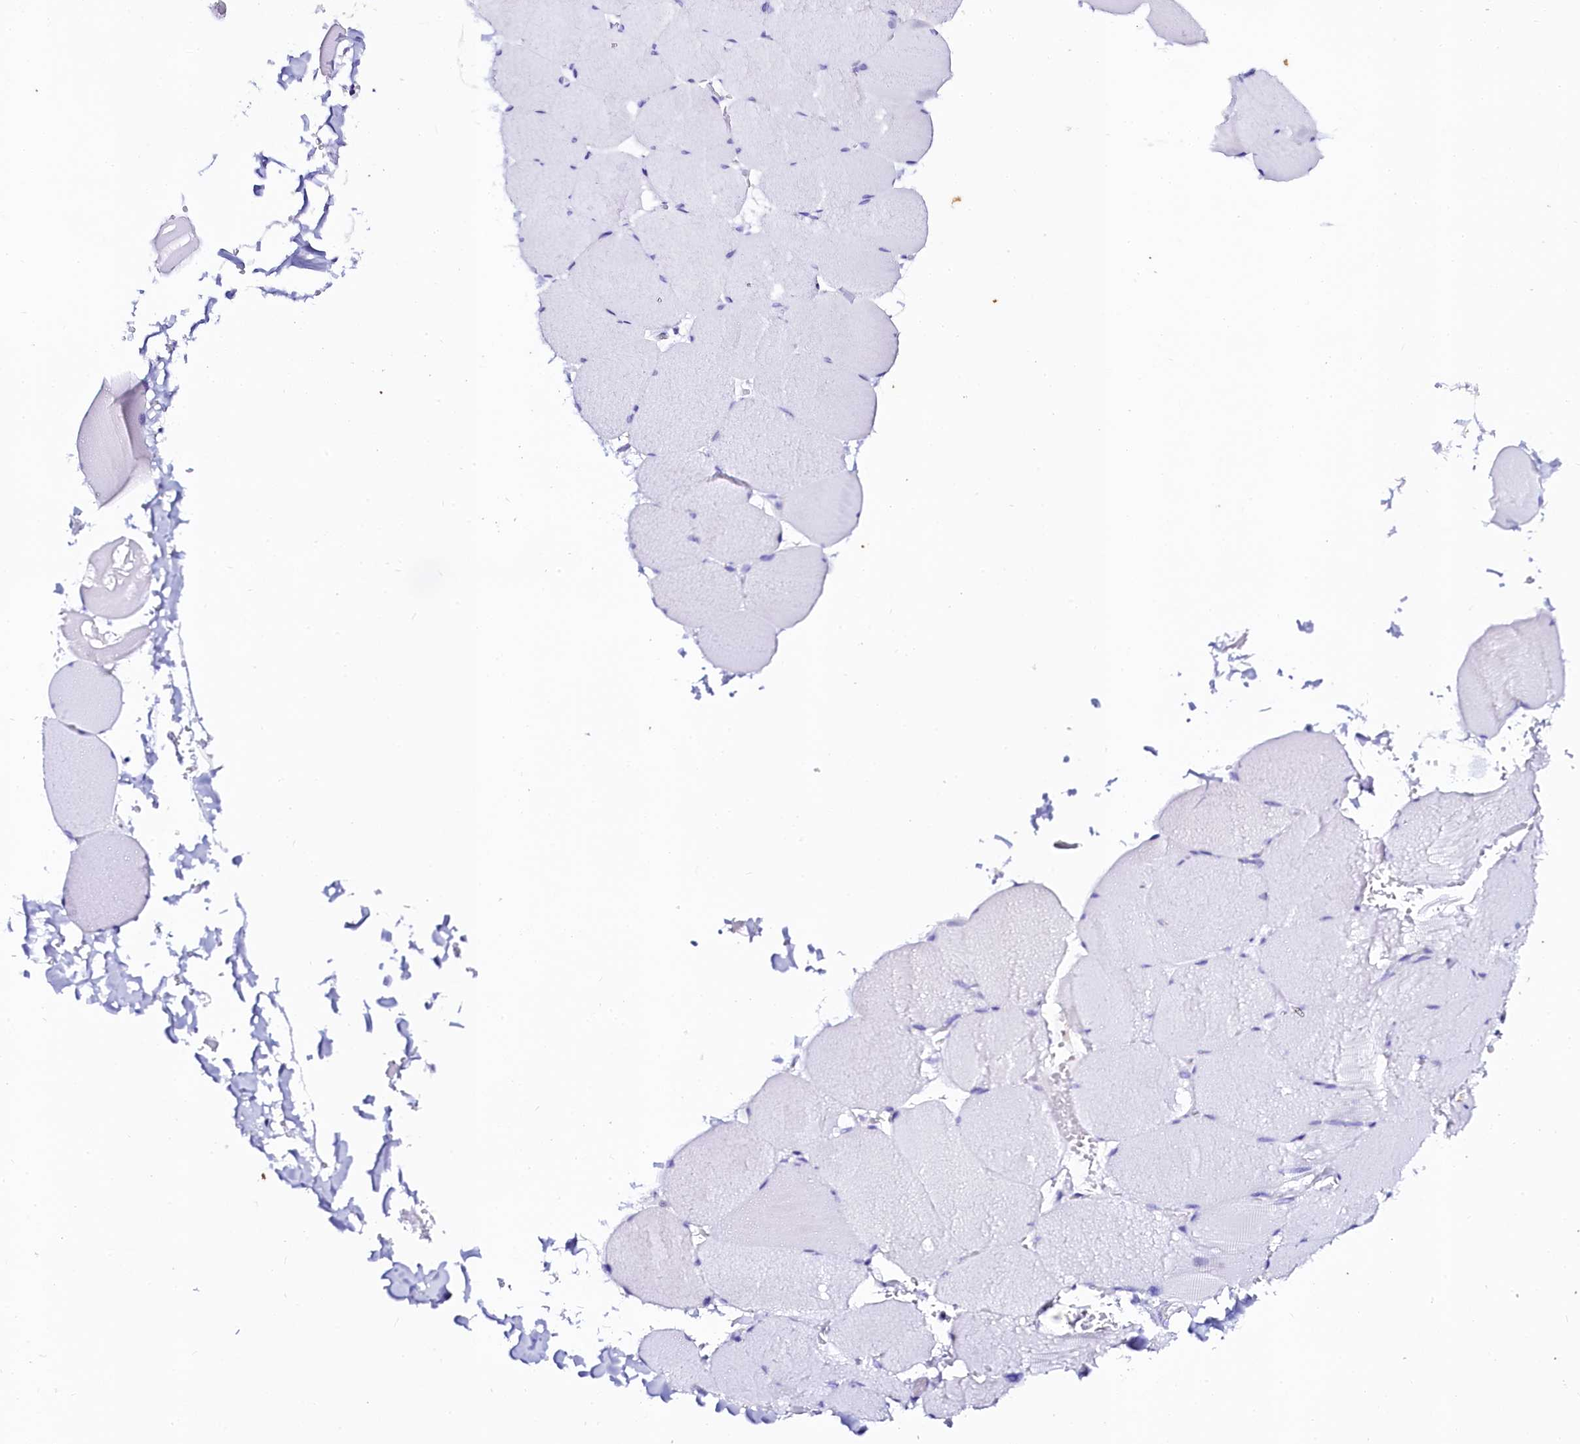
{"staining": {"intensity": "negative", "quantity": "none", "location": "none"}, "tissue": "skeletal muscle", "cell_type": "Myocytes", "image_type": "normal", "snomed": [{"axis": "morphology", "description": "Normal tissue, NOS"}, {"axis": "topography", "description": "Skeletal muscle"}, {"axis": "topography", "description": "Head-Neck"}], "caption": "This is an immunohistochemistry (IHC) histopathology image of normal human skeletal muscle. There is no expression in myocytes.", "gene": "SORD", "patient": {"sex": "male", "age": 66}}